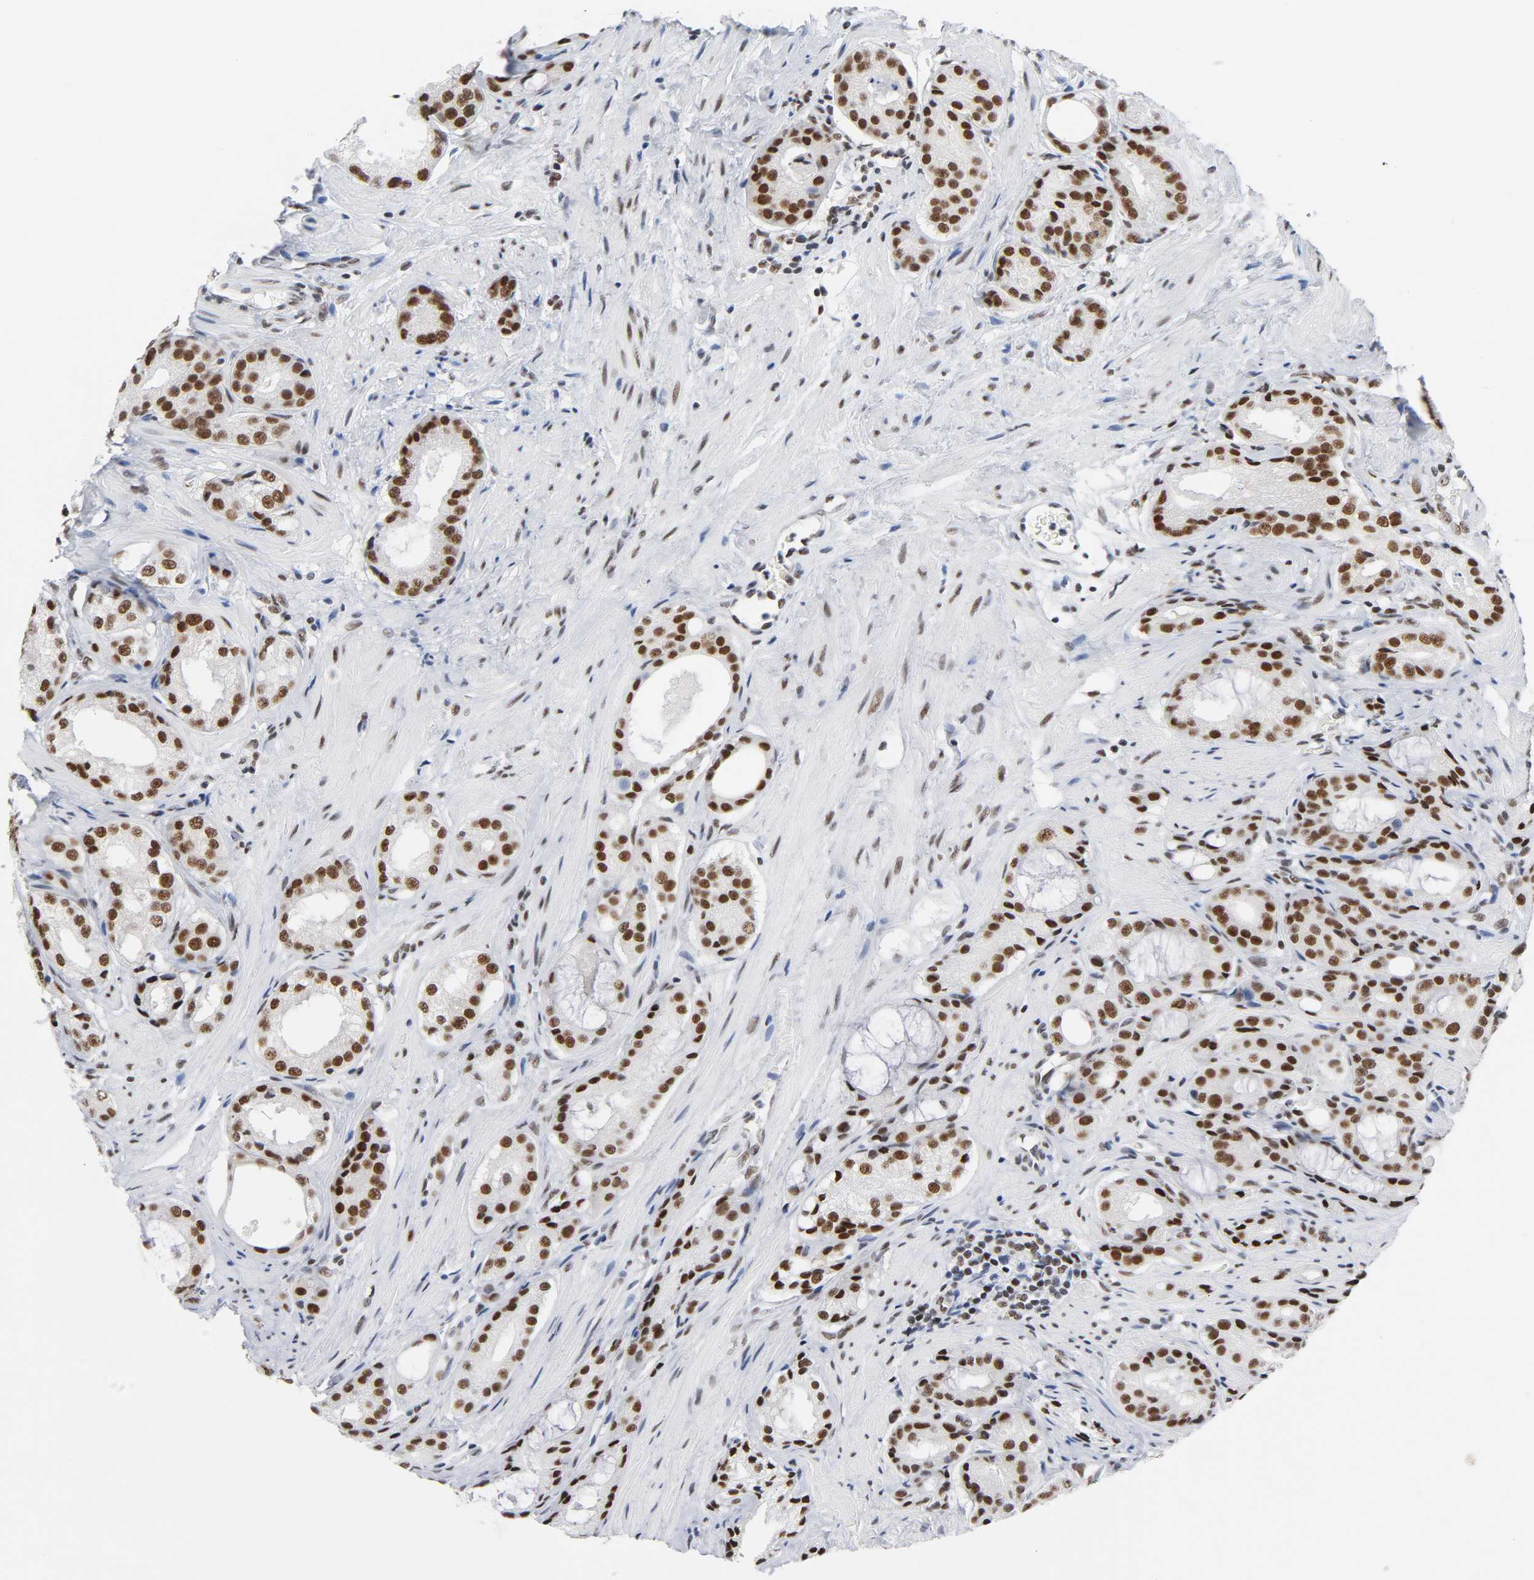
{"staining": {"intensity": "strong", "quantity": ">75%", "location": "nuclear"}, "tissue": "prostate cancer", "cell_type": "Tumor cells", "image_type": "cancer", "snomed": [{"axis": "morphology", "description": "Adenocarcinoma, Medium grade"}, {"axis": "topography", "description": "Prostate"}], "caption": "Protein expression by IHC displays strong nuclear expression in about >75% of tumor cells in adenocarcinoma (medium-grade) (prostate).", "gene": "CSTF2", "patient": {"sex": "male", "age": 60}}